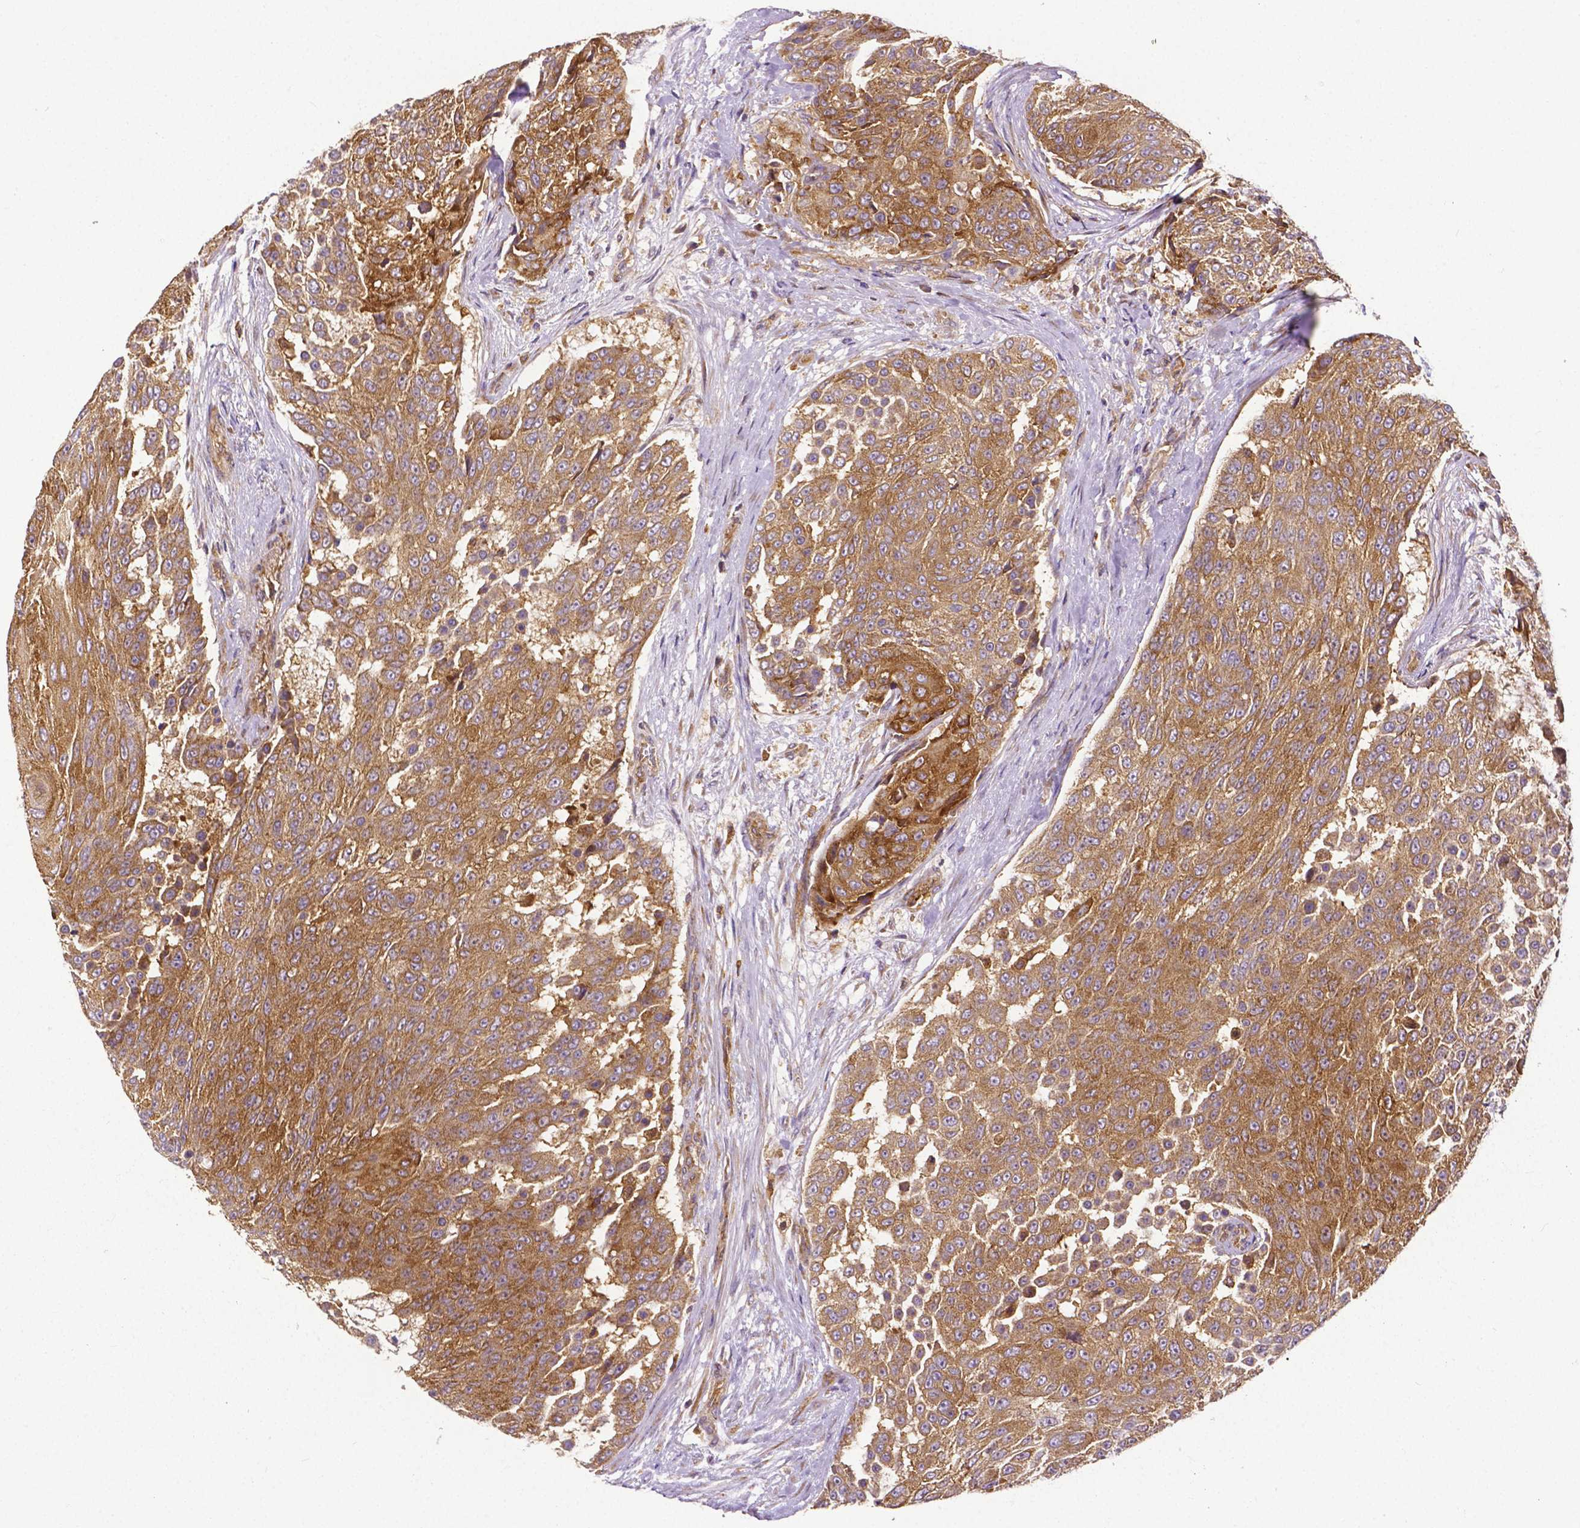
{"staining": {"intensity": "strong", "quantity": ">75%", "location": "cytoplasmic/membranous"}, "tissue": "urothelial cancer", "cell_type": "Tumor cells", "image_type": "cancer", "snomed": [{"axis": "morphology", "description": "Urothelial carcinoma, High grade"}, {"axis": "topography", "description": "Urinary bladder"}], "caption": "Approximately >75% of tumor cells in human urothelial cancer demonstrate strong cytoplasmic/membranous protein positivity as visualized by brown immunohistochemical staining.", "gene": "DICER1", "patient": {"sex": "female", "age": 63}}